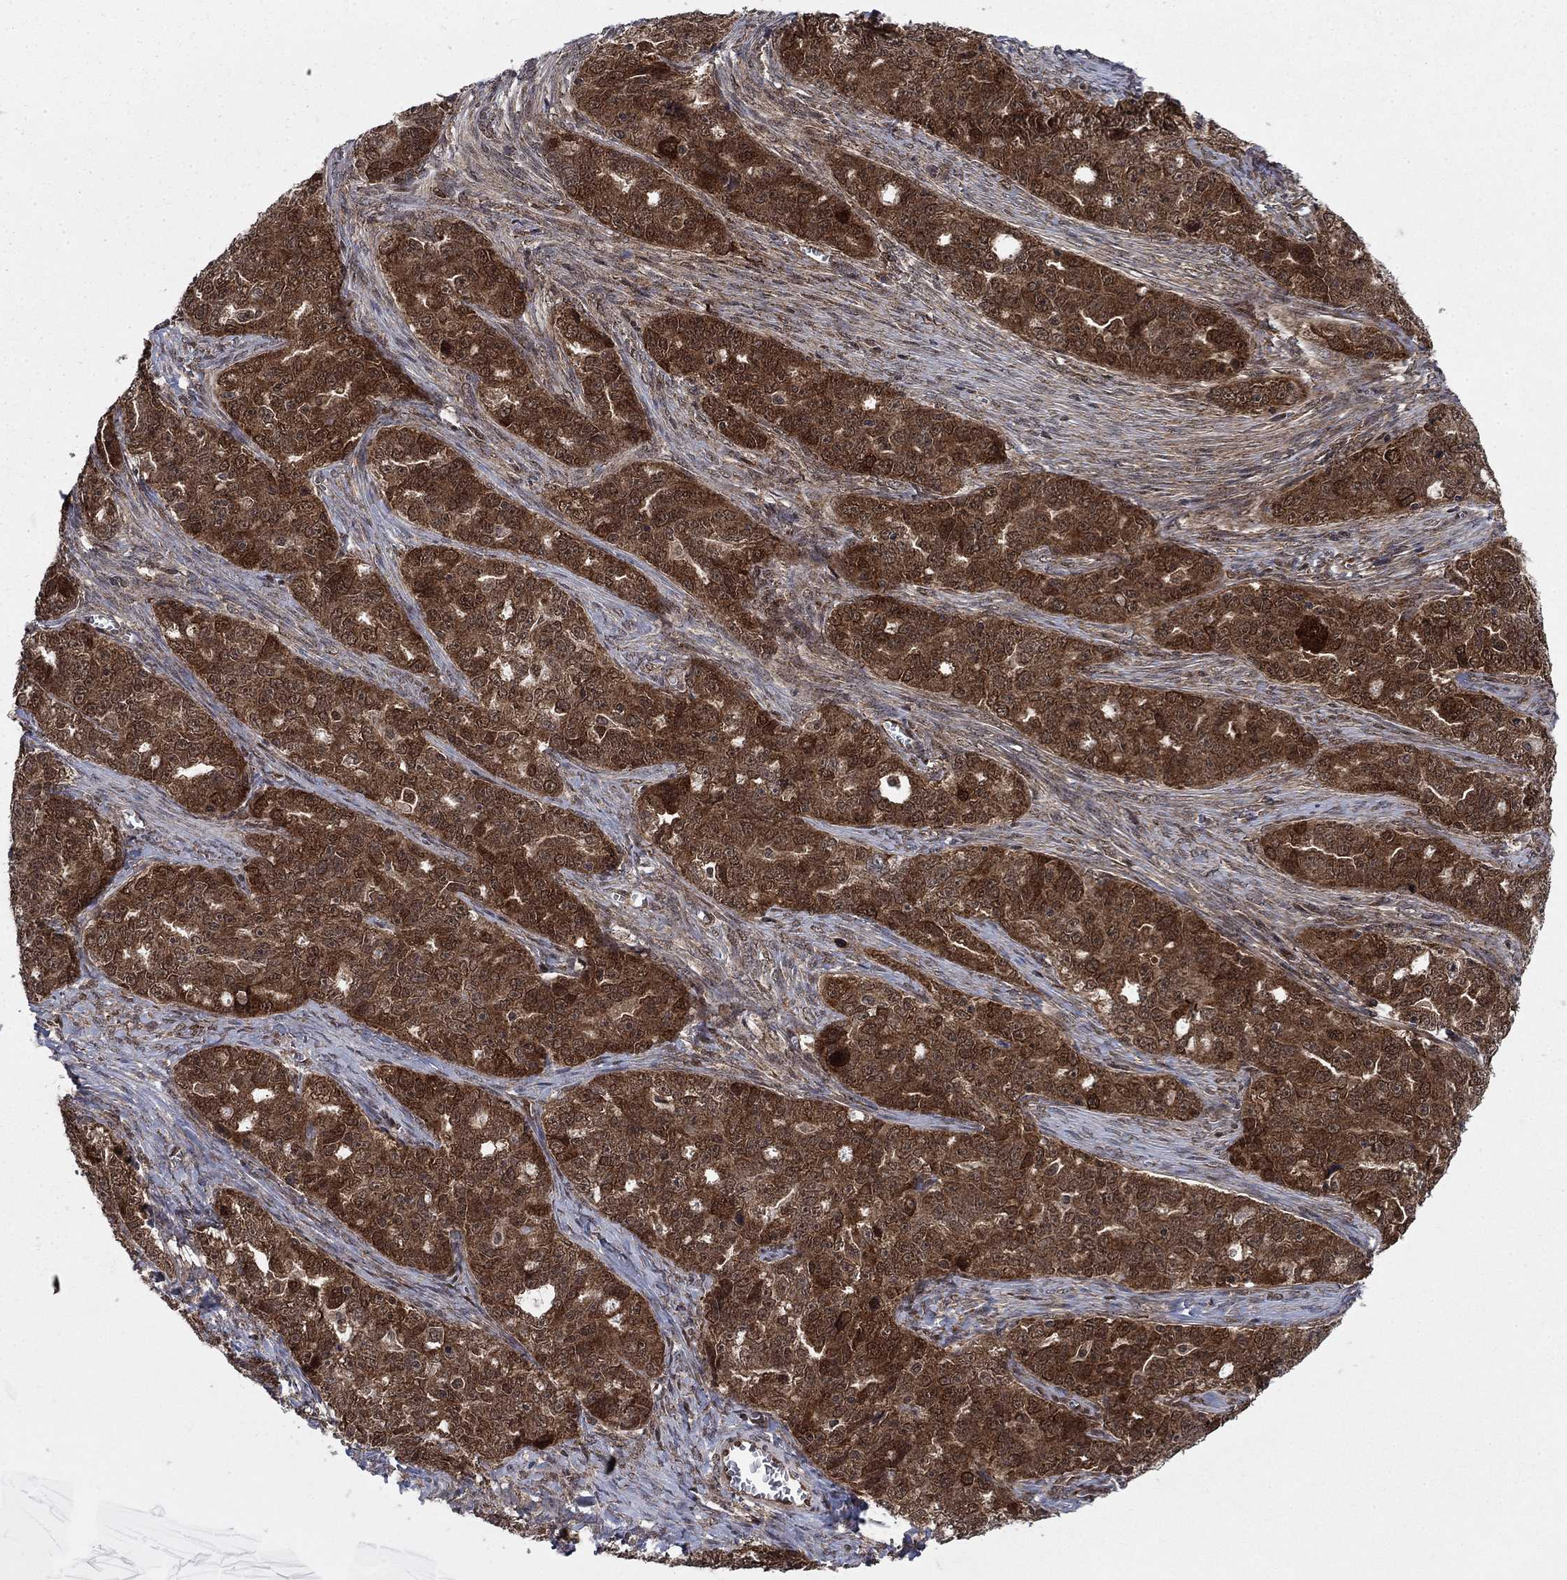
{"staining": {"intensity": "moderate", "quantity": ">75%", "location": "cytoplasmic/membranous"}, "tissue": "ovarian cancer", "cell_type": "Tumor cells", "image_type": "cancer", "snomed": [{"axis": "morphology", "description": "Cystadenocarcinoma, serous, NOS"}, {"axis": "topography", "description": "Ovary"}], "caption": "An image of human serous cystadenocarcinoma (ovarian) stained for a protein exhibits moderate cytoplasmic/membranous brown staining in tumor cells.", "gene": "DNAJA1", "patient": {"sex": "female", "age": 51}}